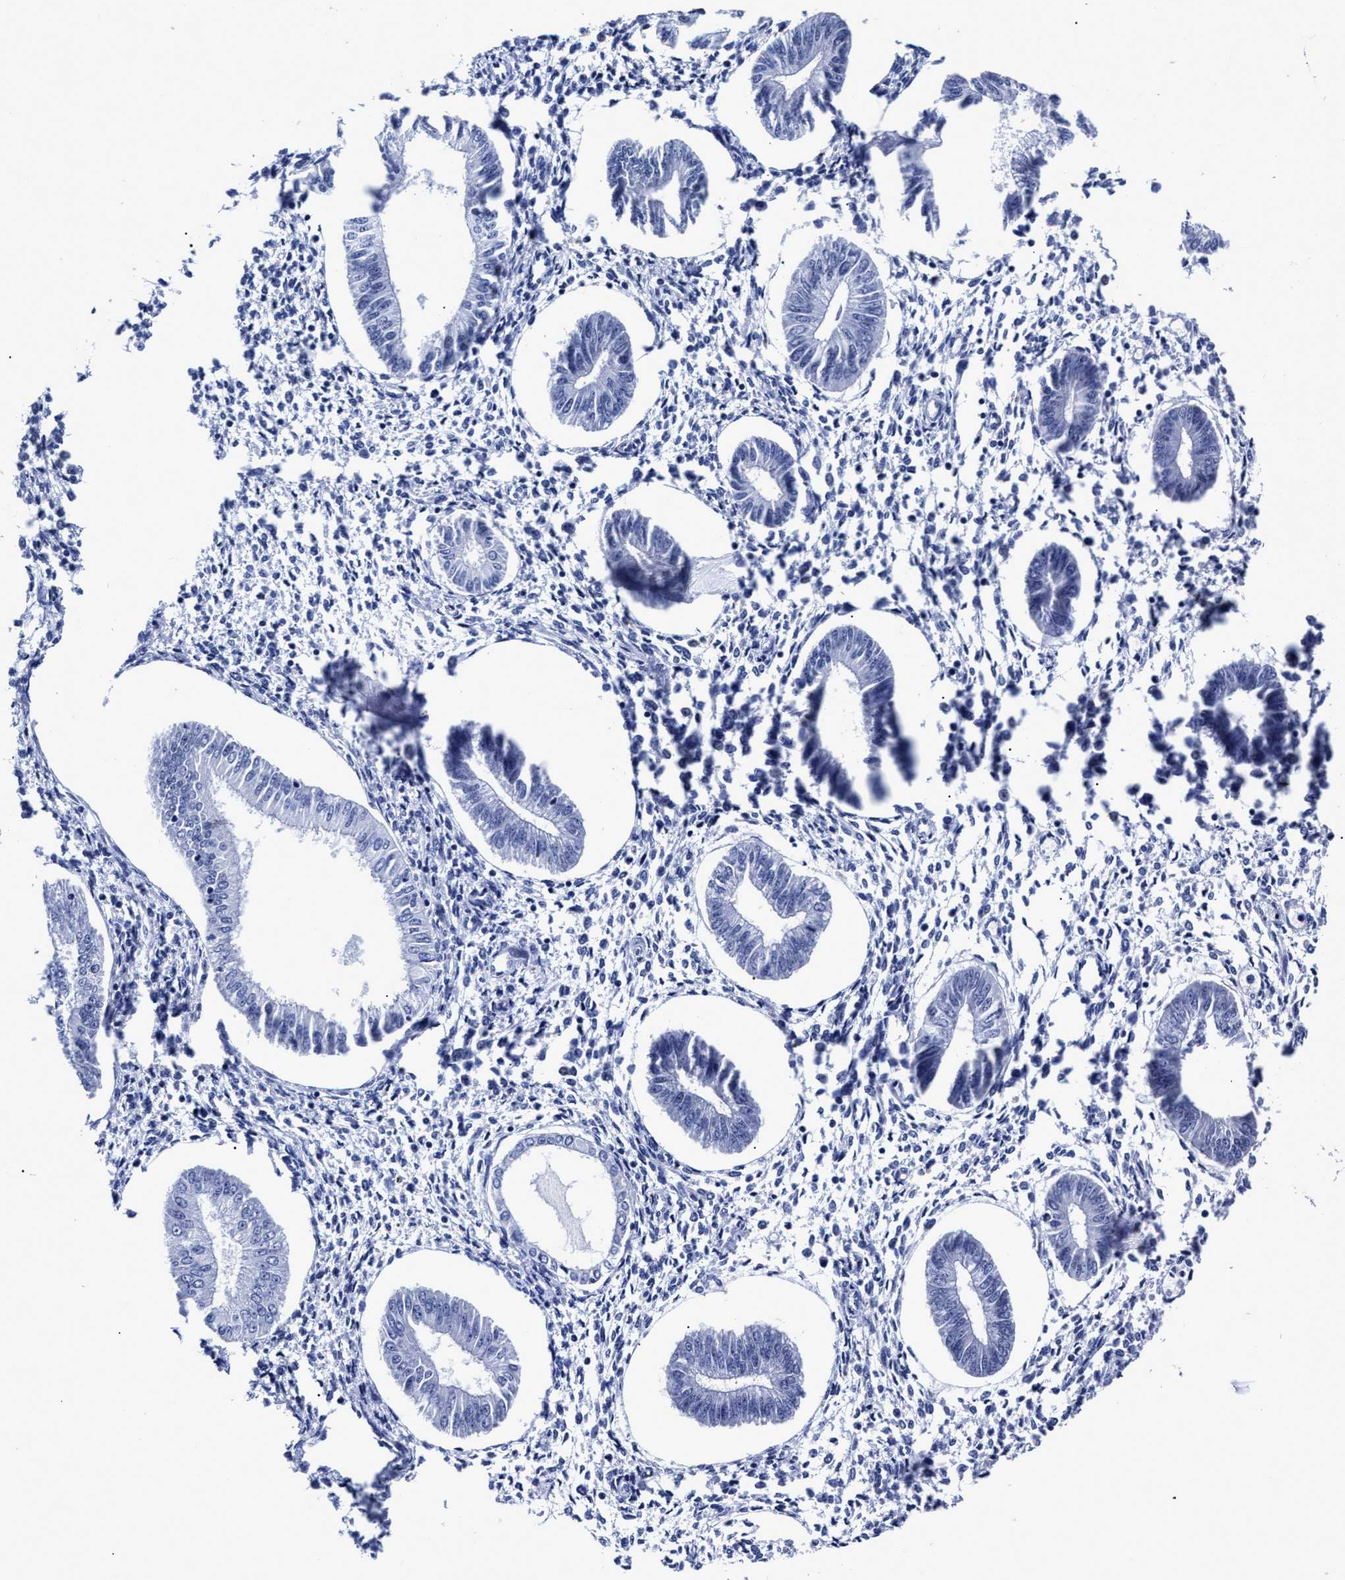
{"staining": {"intensity": "negative", "quantity": "none", "location": "none"}, "tissue": "endometrium", "cell_type": "Cells in endometrial stroma", "image_type": "normal", "snomed": [{"axis": "morphology", "description": "Normal tissue, NOS"}, {"axis": "topography", "description": "Endometrium"}], "caption": "High power microscopy micrograph of an immunohistochemistry (IHC) histopathology image of normal endometrium, revealing no significant positivity in cells in endometrial stroma.", "gene": "LRRC8E", "patient": {"sex": "female", "age": 50}}